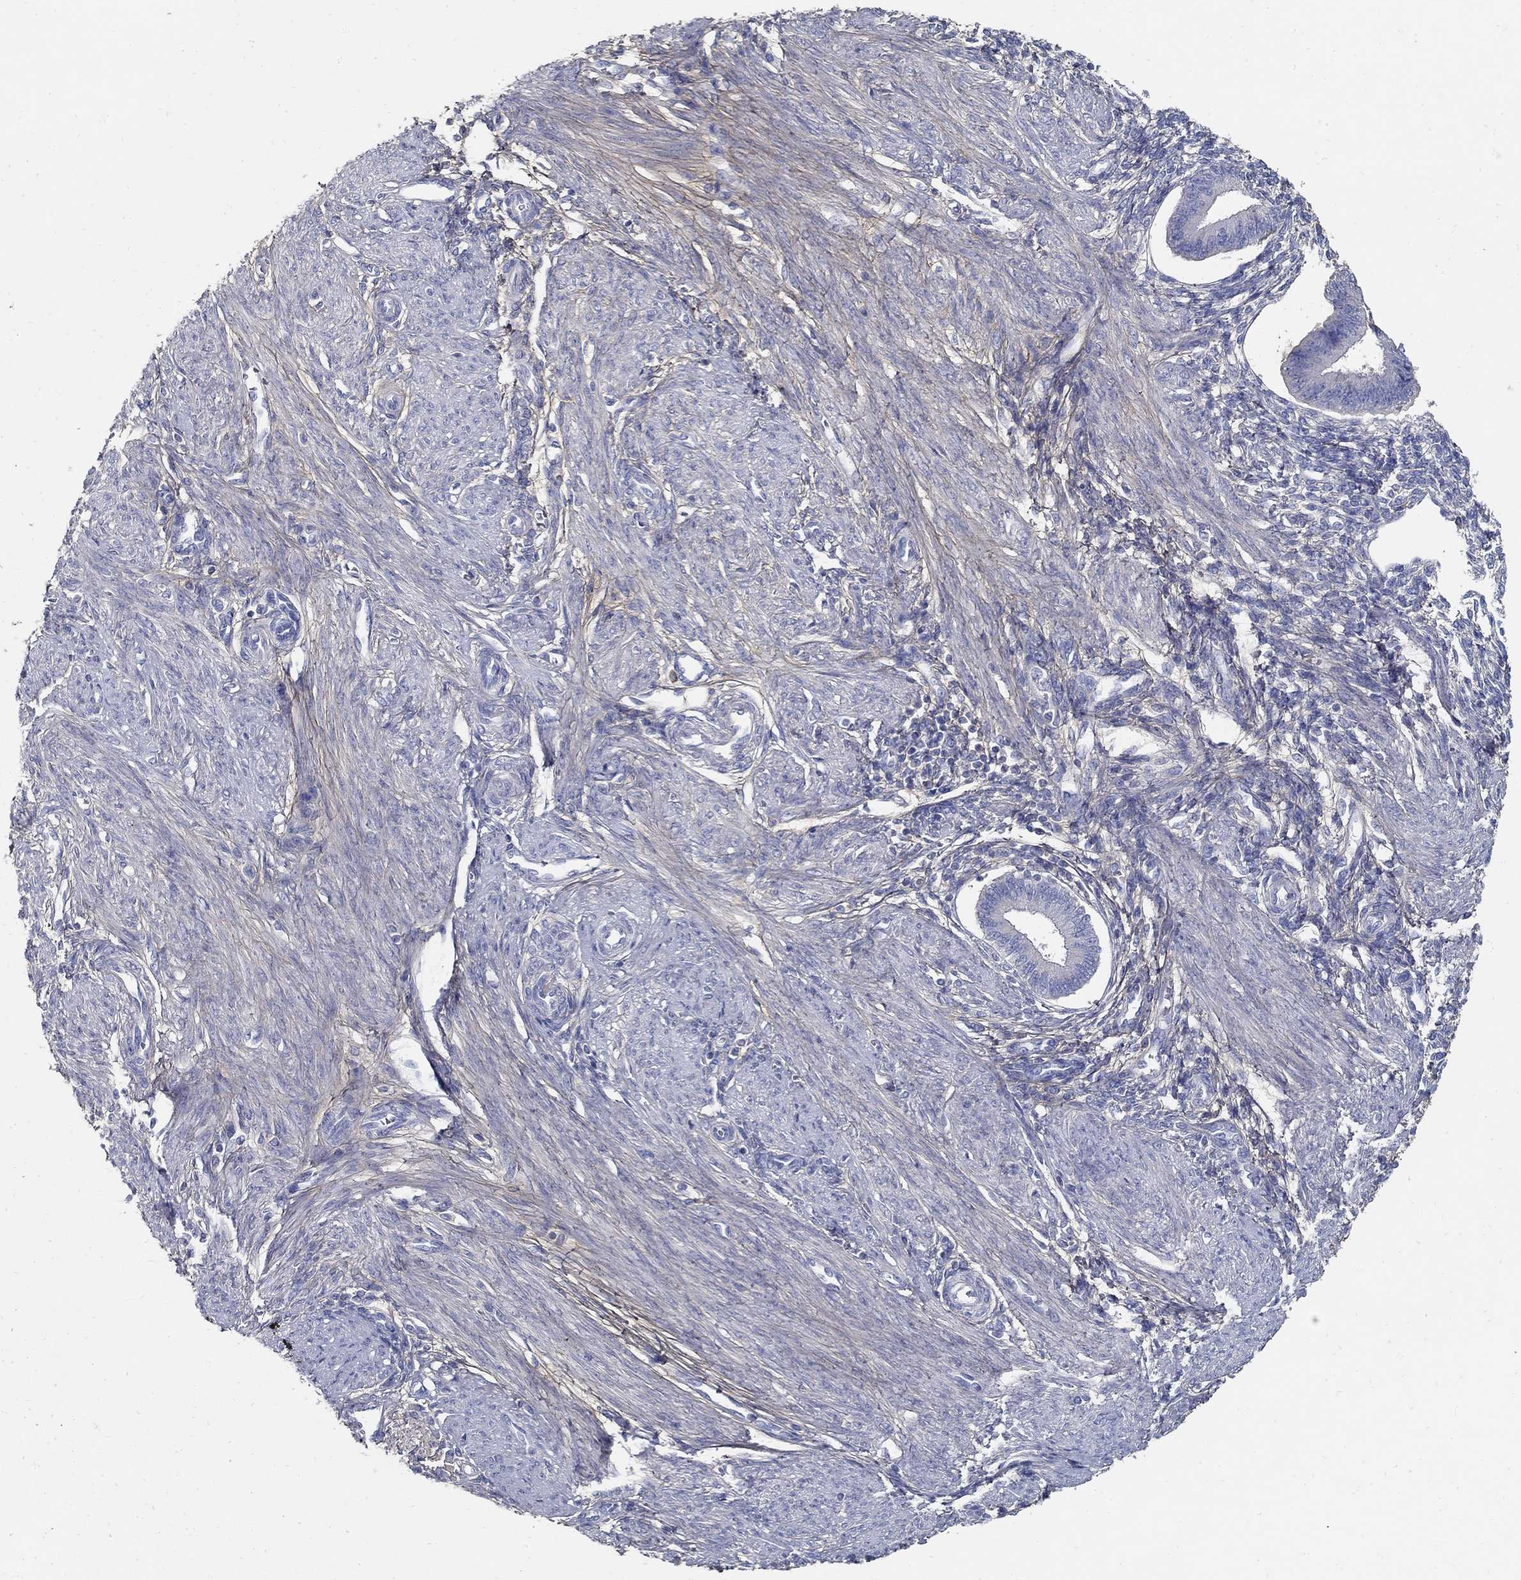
{"staining": {"intensity": "negative", "quantity": "none", "location": "none"}, "tissue": "endometrium", "cell_type": "Cells in endometrial stroma", "image_type": "normal", "snomed": [{"axis": "morphology", "description": "Normal tissue, NOS"}, {"axis": "topography", "description": "Endometrium"}], "caption": "Cells in endometrial stroma show no significant protein expression in normal endometrium. Nuclei are stained in blue.", "gene": "TGFBI", "patient": {"sex": "female", "age": 39}}